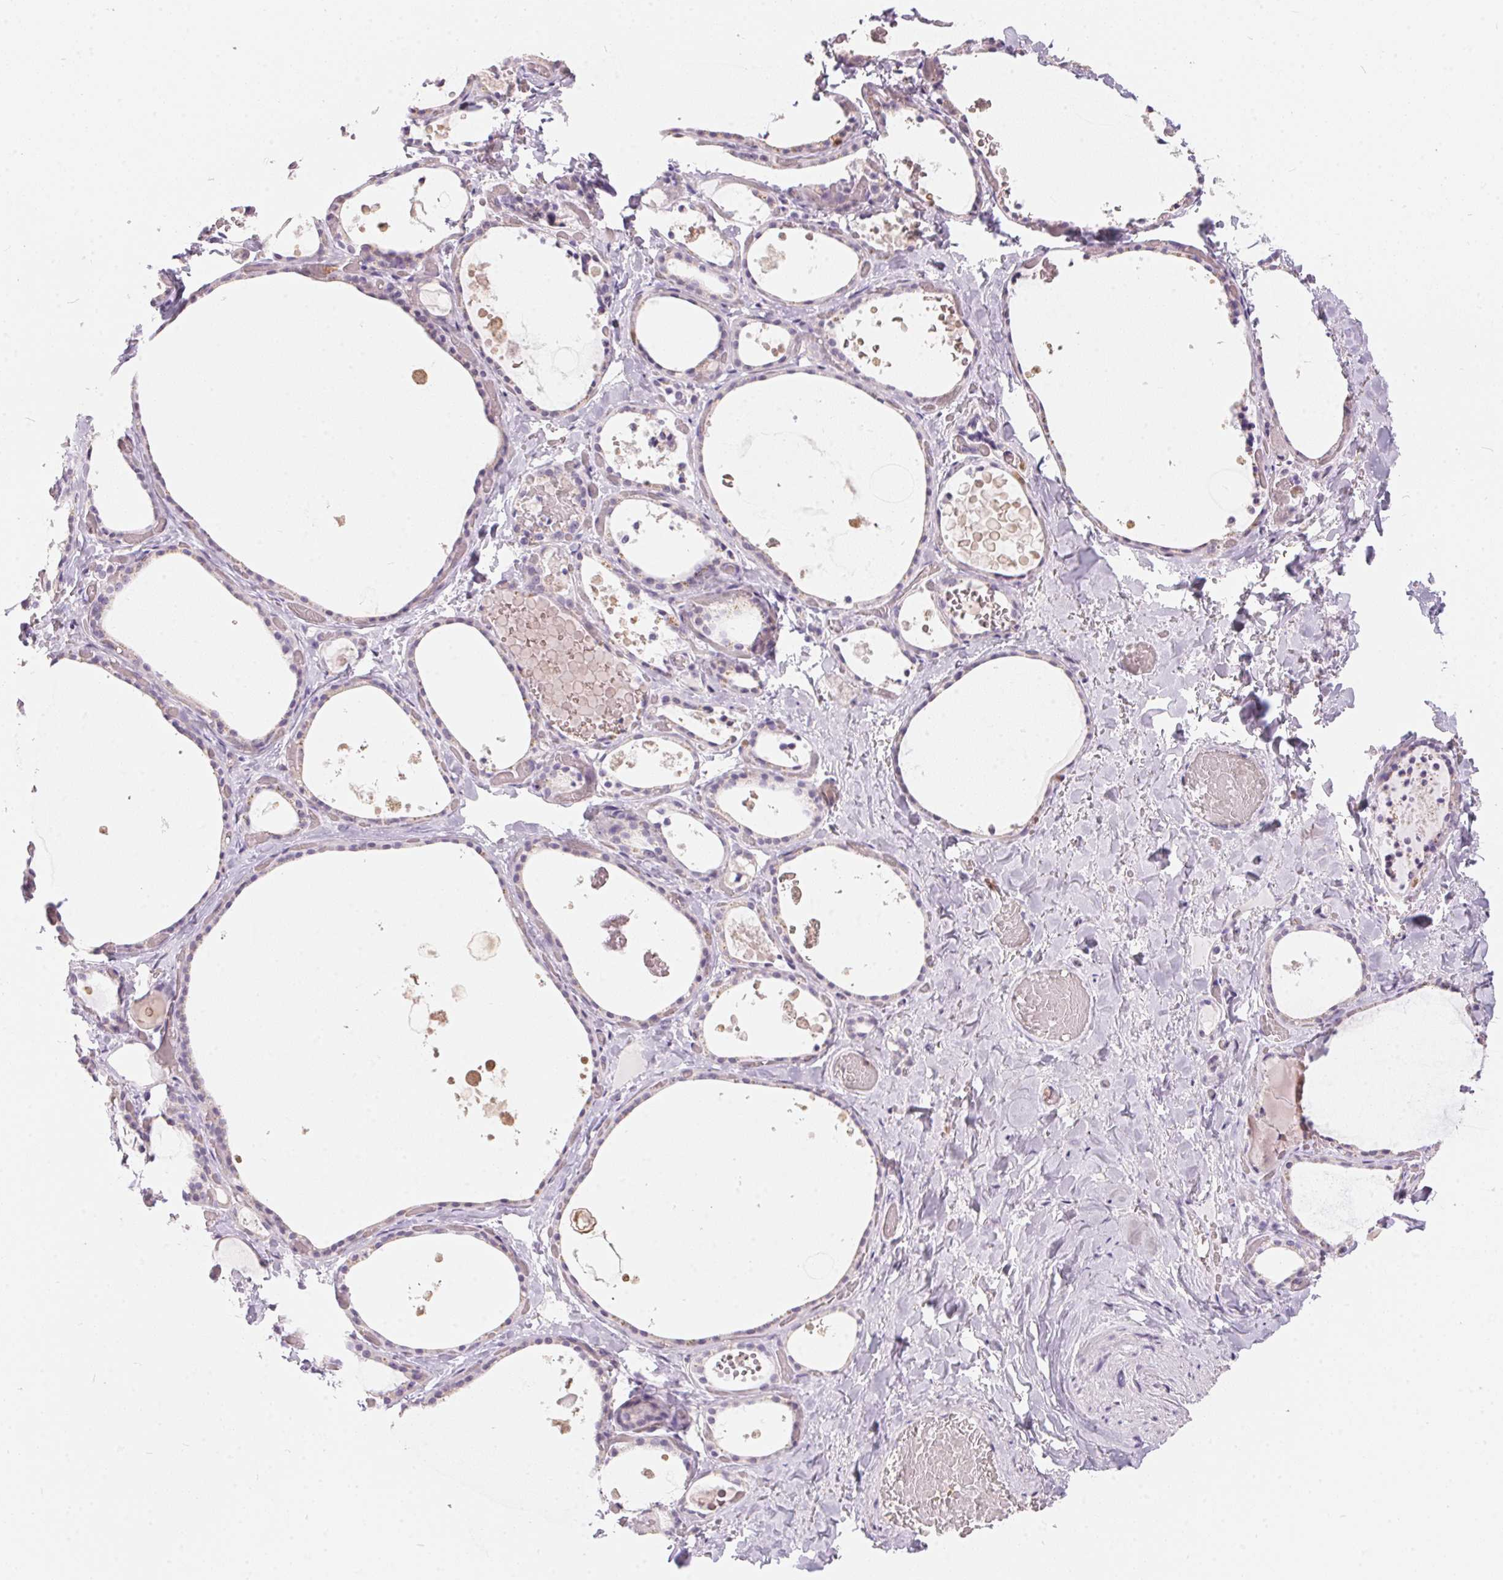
{"staining": {"intensity": "negative", "quantity": "none", "location": "none"}, "tissue": "thyroid gland", "cell_type": "Glandular cells", "image_type": "normal", "snomed": [{"axis": "morphology", "description": "Normal tissue, NOS"}, {"axis": "topography", "description": "Thyroid gland"}], "caption": "High power microscopy histopathology image of an immunohistochemistry (IHC) histopathology image of normal thyroid gland, revealing no significant staining in glandular cells.", "gene": "SERPINB1", "patient": {"sex": "female", "age": 56}}